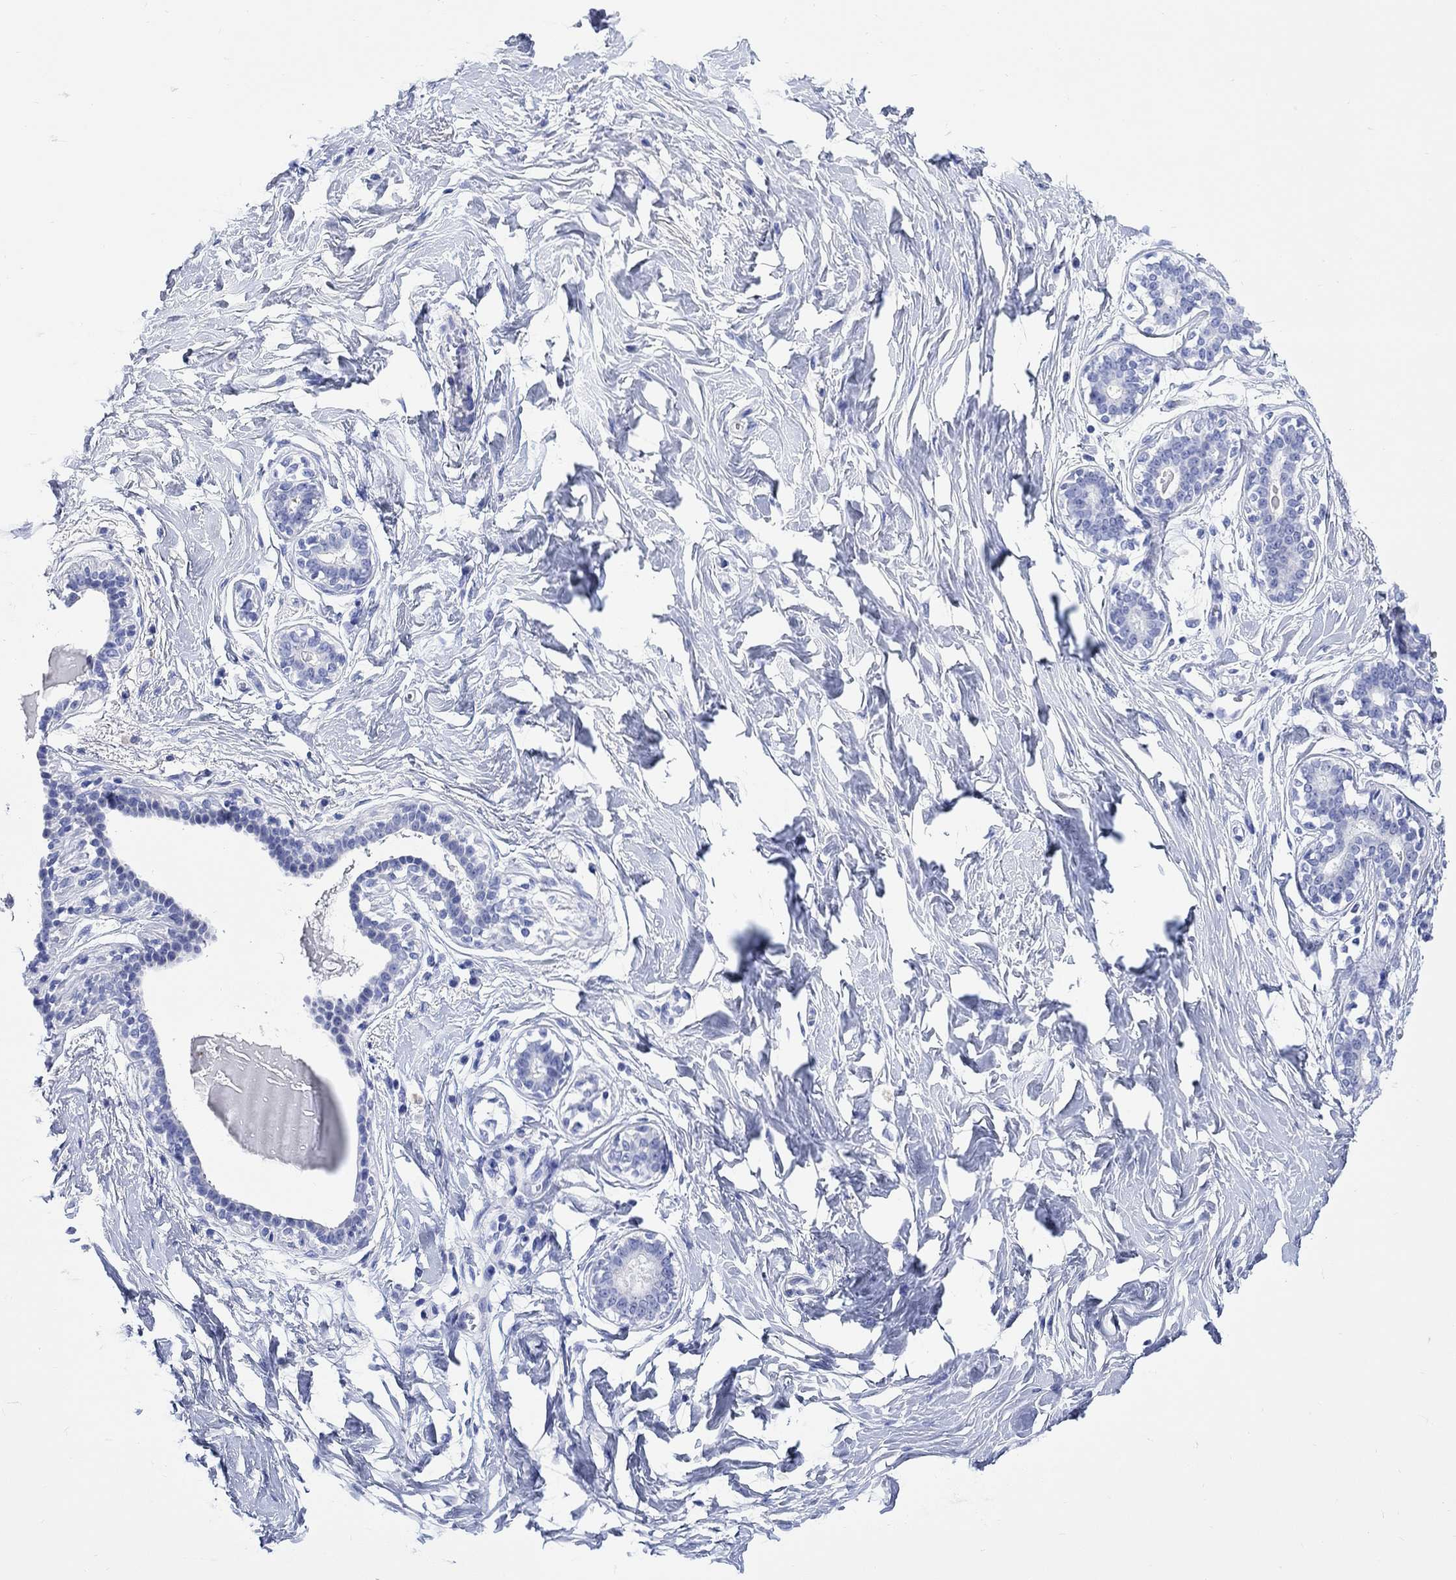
{"staining": {"intensity": "negative", "quantity": "none", "location": "none"}, "tissue": "breast", "cell_type": "Adipocytes", "image_type": "normal", "snomed": [{"axis": "morphology", "description": "Normal tissue, NOS"}, {"axis": "morphology", "description": "Lobular carcinoma, in situ"}, {"axis": "topography", "description": "Breast"}], "caption": "The image shows no staining of adipocytes in unremarkable breast.", "gene": "MYL1", "patient": {"sex": "female", "age": 35}}